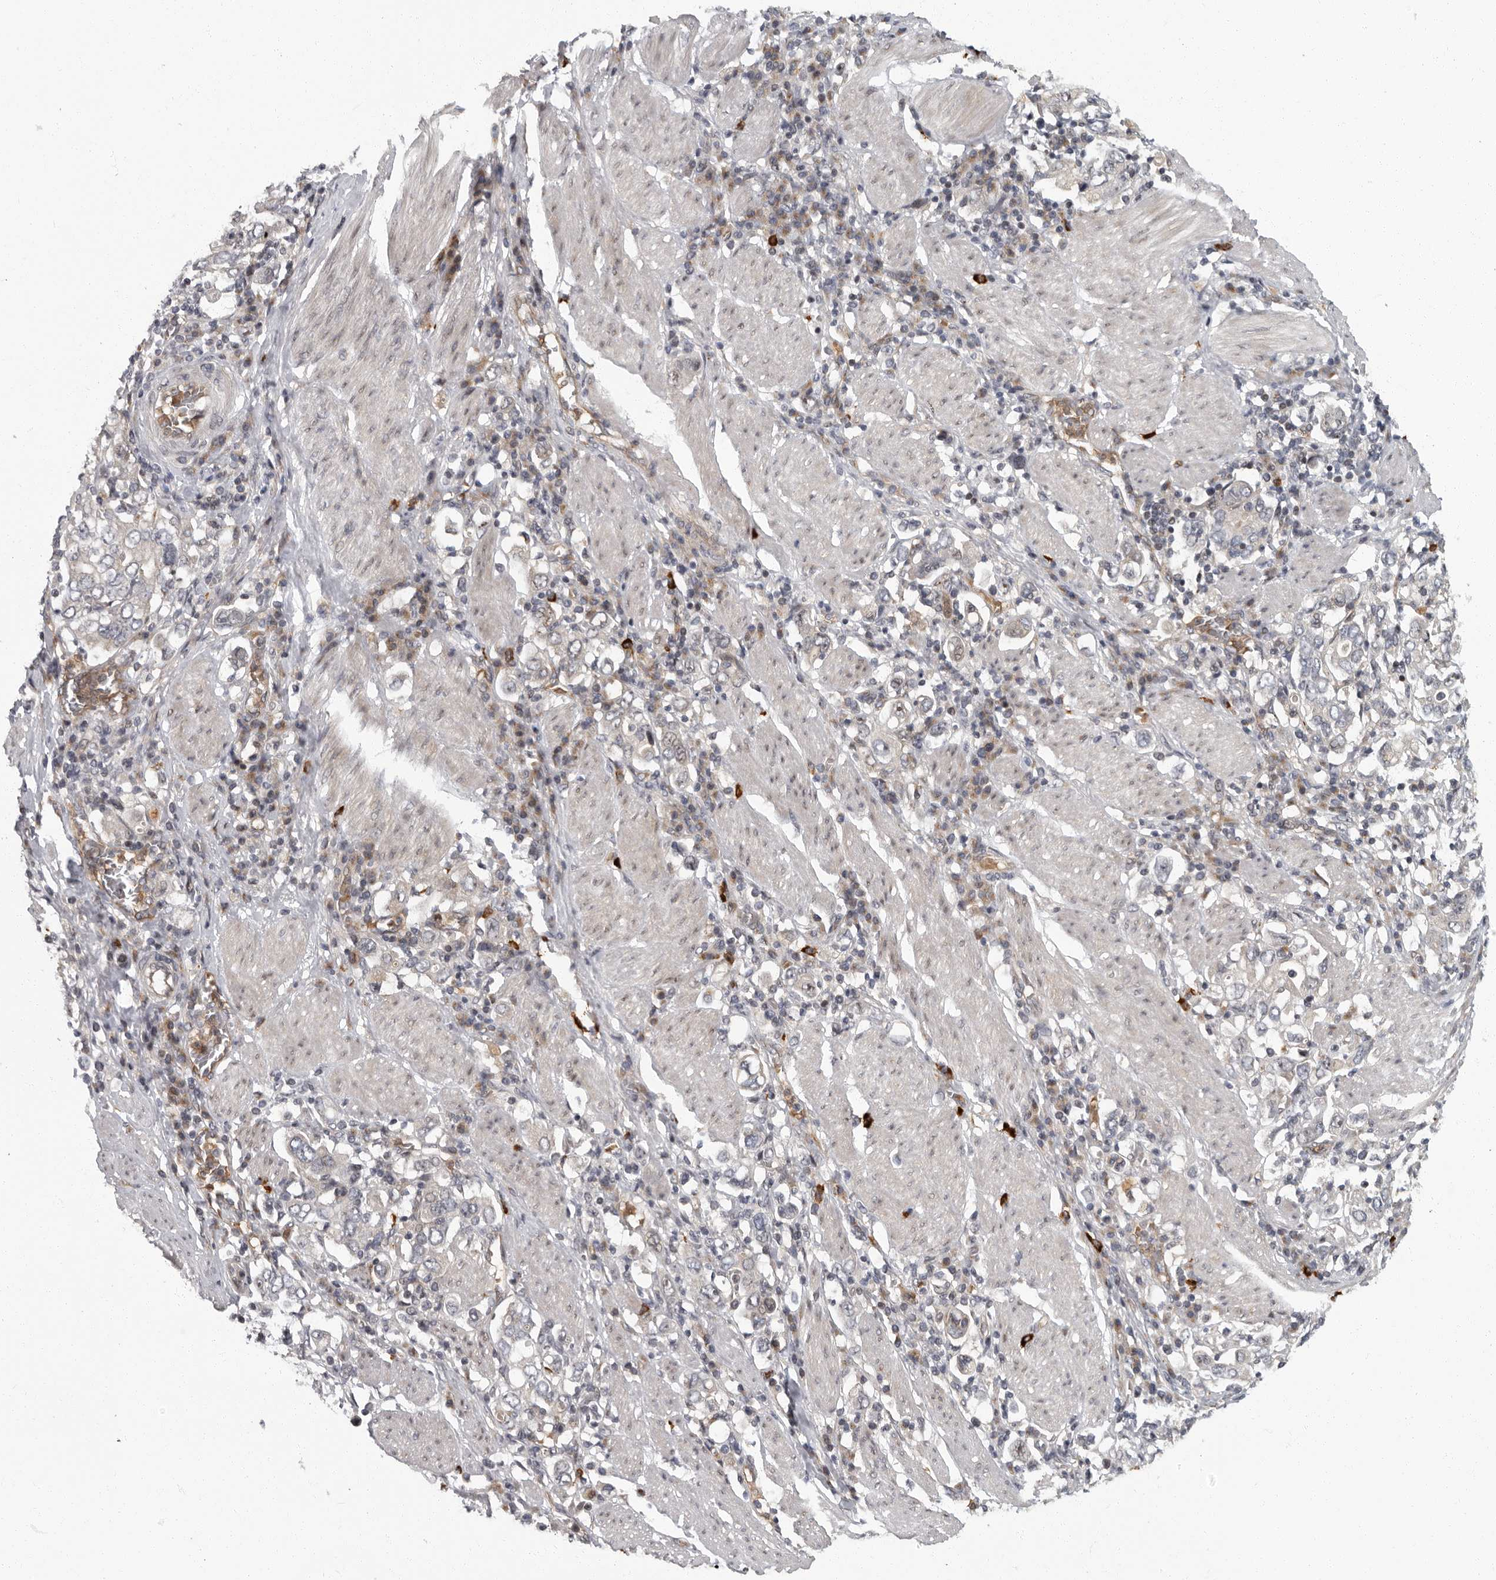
{"staining": {"intensity": "negative", "quantity": "none", "location": "none"}, "tissue": "stomach cancer", "cell_type": "Tumor cells", "image_type": "cancer", "snomed": [{"axis": "morphology", "description": "Adenocarcinoma, NOS"}, {"axis": "topography", "description": "Stomach, upper"}], "caption": "High power microscopy photomicrograph of an immunohistochemistry histopathology image of stomach adenocarcinoma, revealing no significant positivity in tumor cells.", "gene": "PDCD11", "patient": {"sex": "male", "age": 62}}